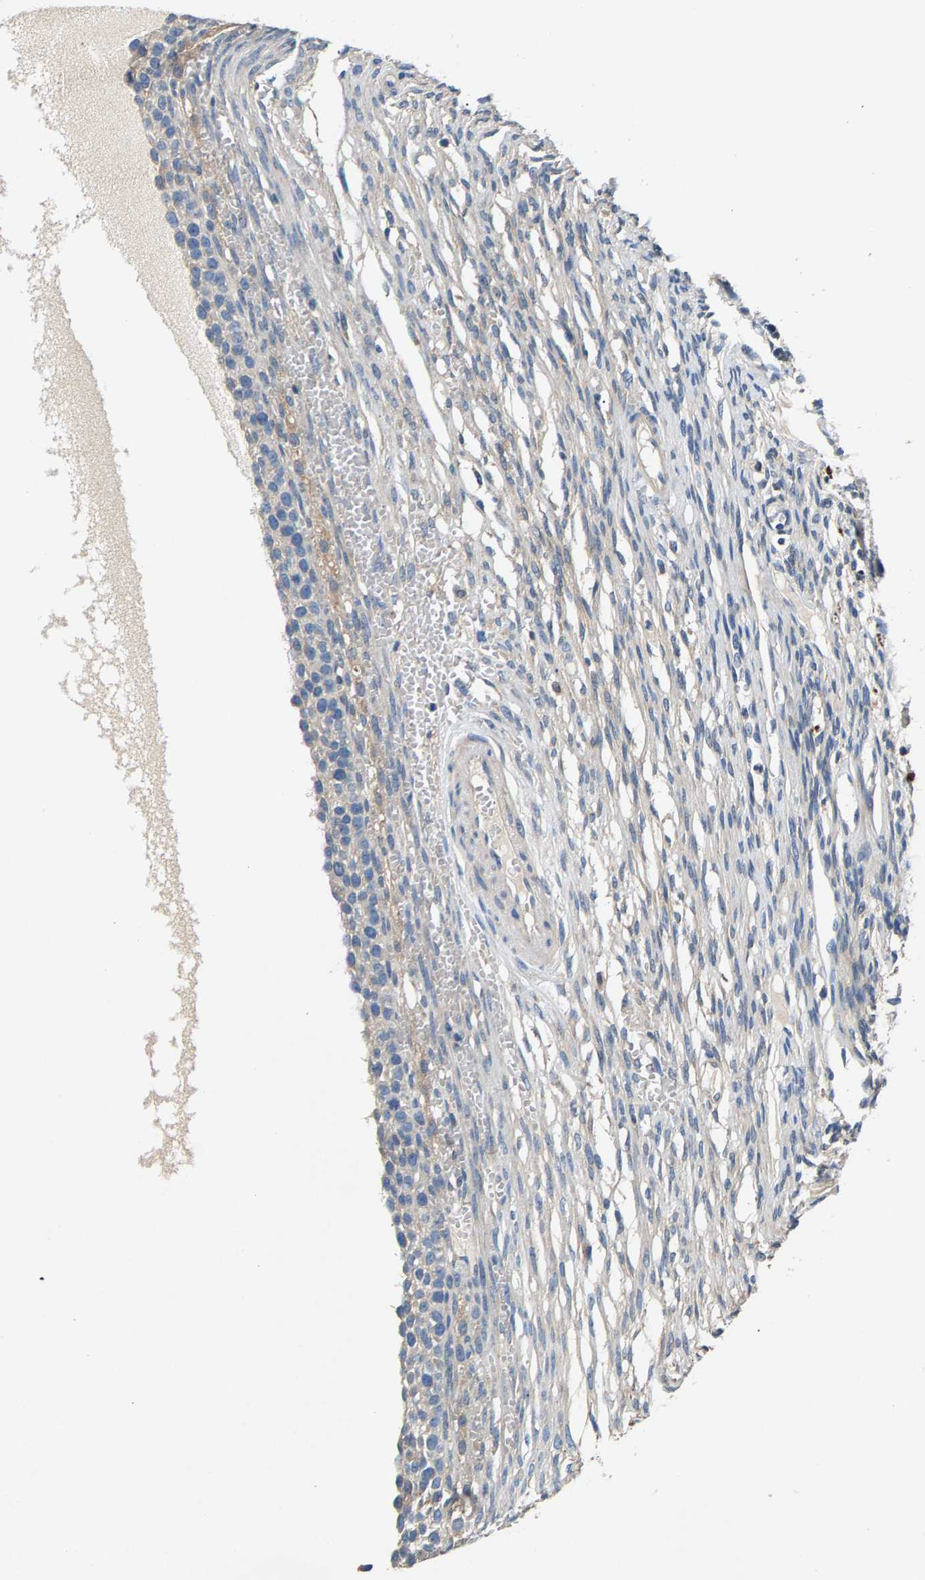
{"staining": {"intensity": "moderate", "quantity": ">75%", "location": "cytoplasmic/membranous"}, "tissue": "ovary", "cell_type": "Follicle cells", "image_type": "normal", "snomed": [{"axis": "morphology", "description": "Normal tissue, NOS"}, {"axis": "topography", "description": "Ovary"}], "caption": "Follicle cells reveal medium levels of moderate cytoplasmic/membranous expression in approximately >75% of cells in normal human ovary.", "gene": "NT5C", "patient": {"sex": "female", "age": 33}}